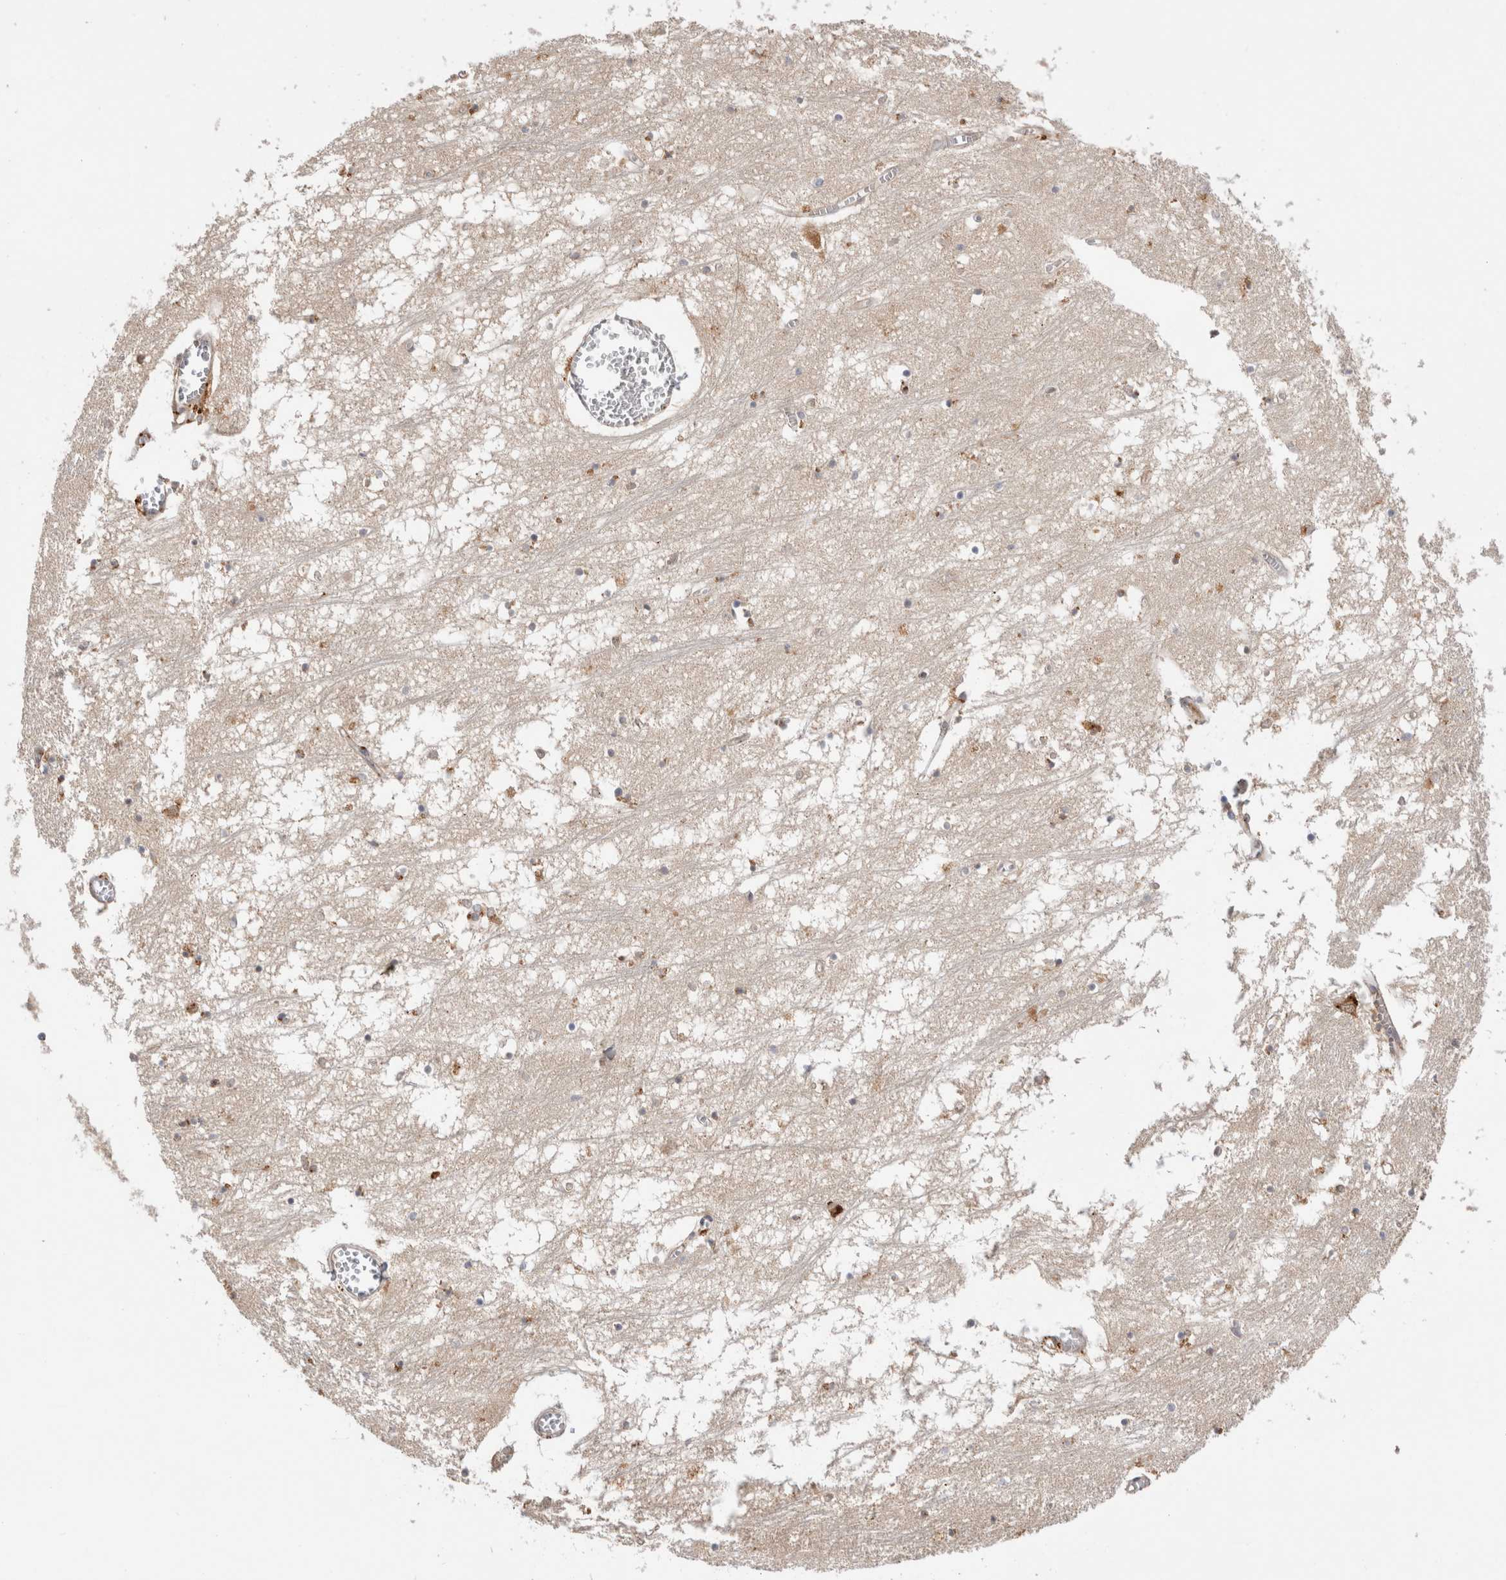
{"staining": {"intensity": "weak", "quantity": "25%-75%", "location": "cytoplasmic/membranous"}, "tissue": "hippocampus", "cell_type": "Glial cells", "image_type": "normal", "snomed": [{"axis": "morphology", "description": "Normal tissue, NOS"}, {"axis": "topography", "description": "Hippocampus"}], "caption": "A low amount of weak cytoplasmic/membranous expression is appreciated in about 25%-75% of glial cells in benign hippocampus. The staining was performed using DAB, with brown indicating positive protein expression. Nuclei are stained blue with hematoxylin.", "gene": "ACTL9", "patient": {"sex": "male", "age": 70}}